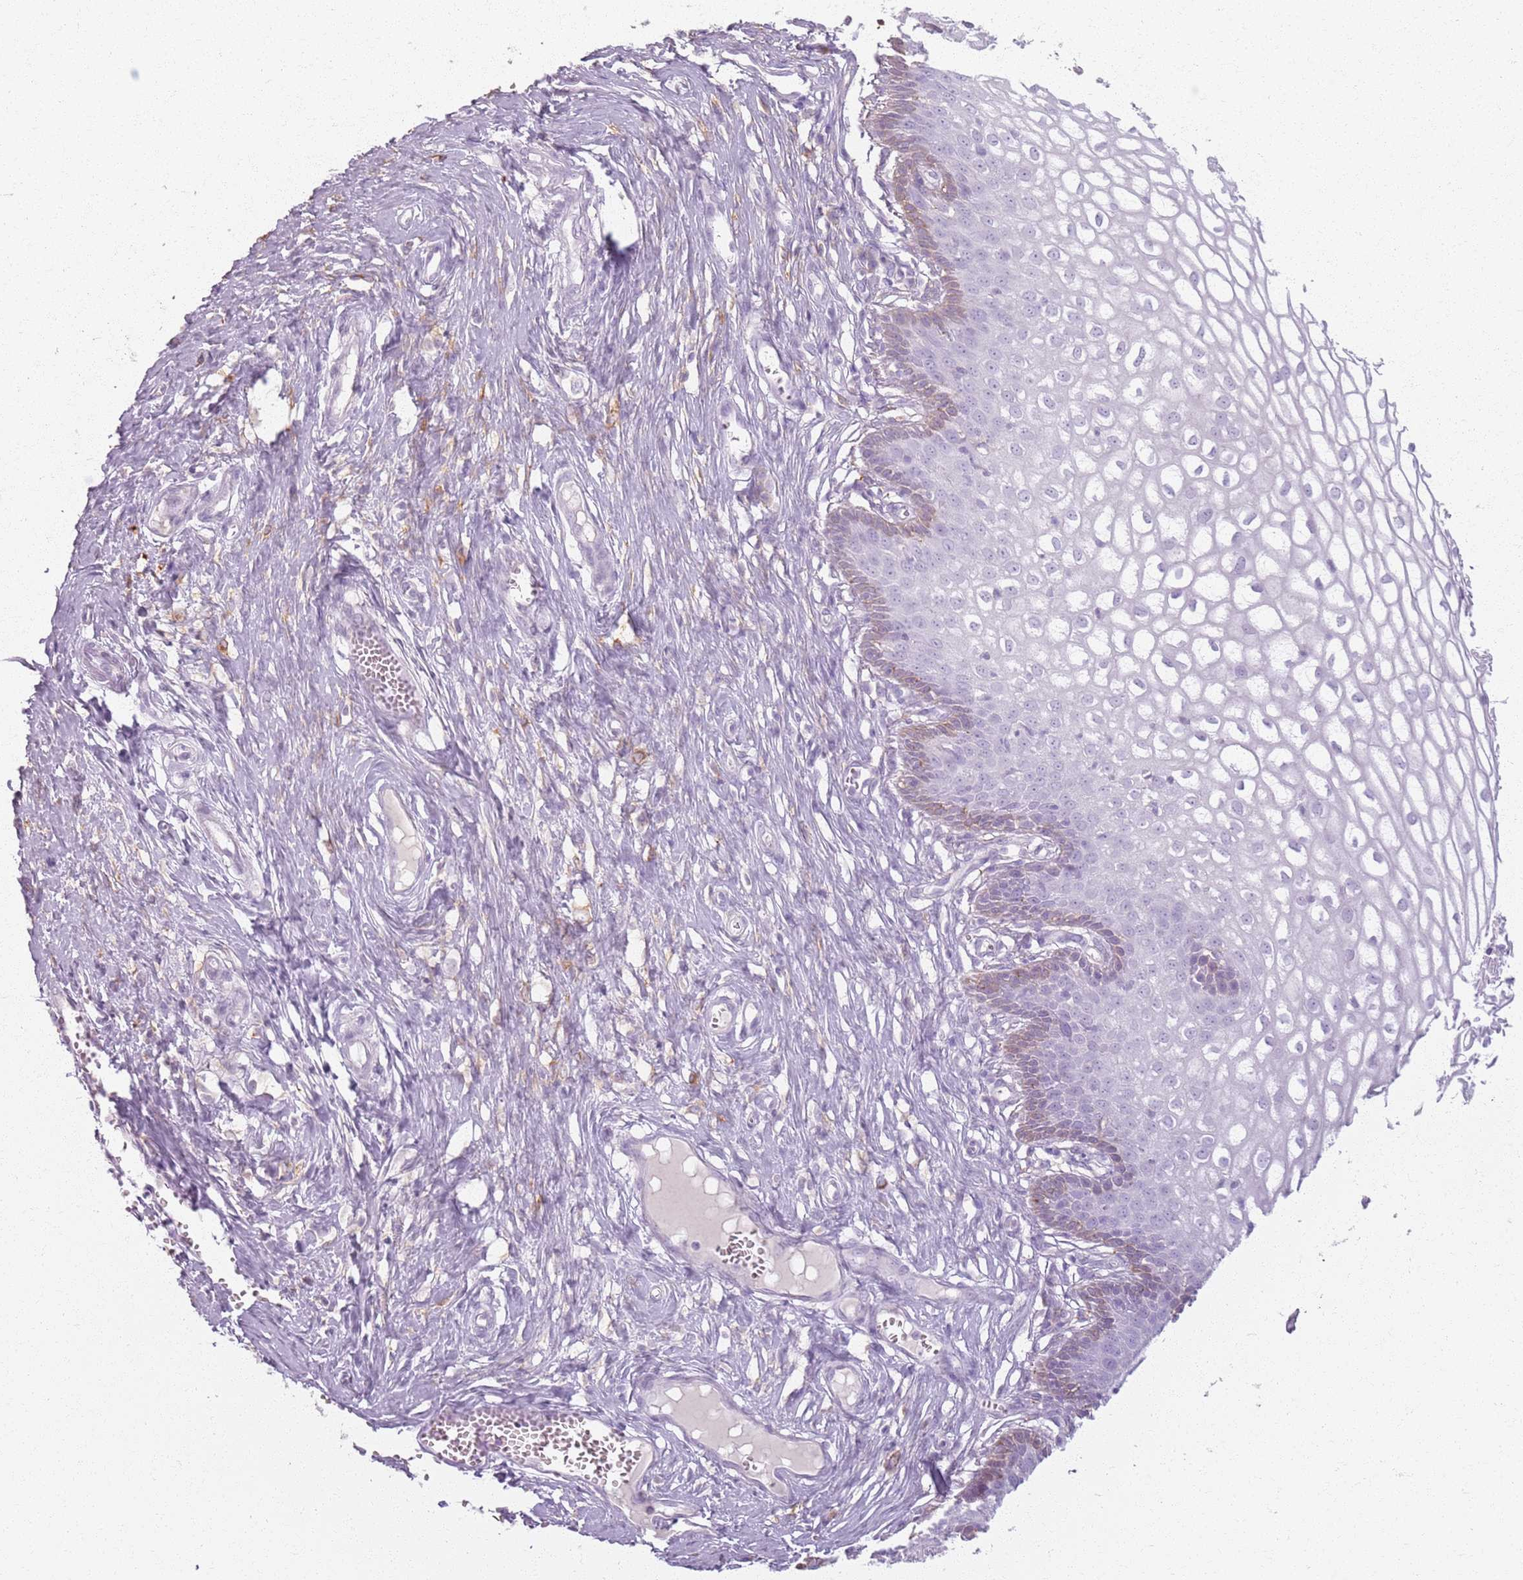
{"staining": {"intensity": "negative", "quantity": "none", "location": "none"}, "tissue": "cervix", "cell_type": "Glandular cells", "image_type": "normal", "snomed": [{"axis": "morphology", "description": "Normal tissue, NOS"}, {"axis": "morphology", "description": "Adenocarcinoma, NOS"}, {"axis": "topography", "description": "Cervix"}], "caption": "Immunohistochemical staining of benign human cervix shows no significant positivity in glandular cells.", "gene": "GDPGP1", "patient": {"sex": "female", "age": 29}}